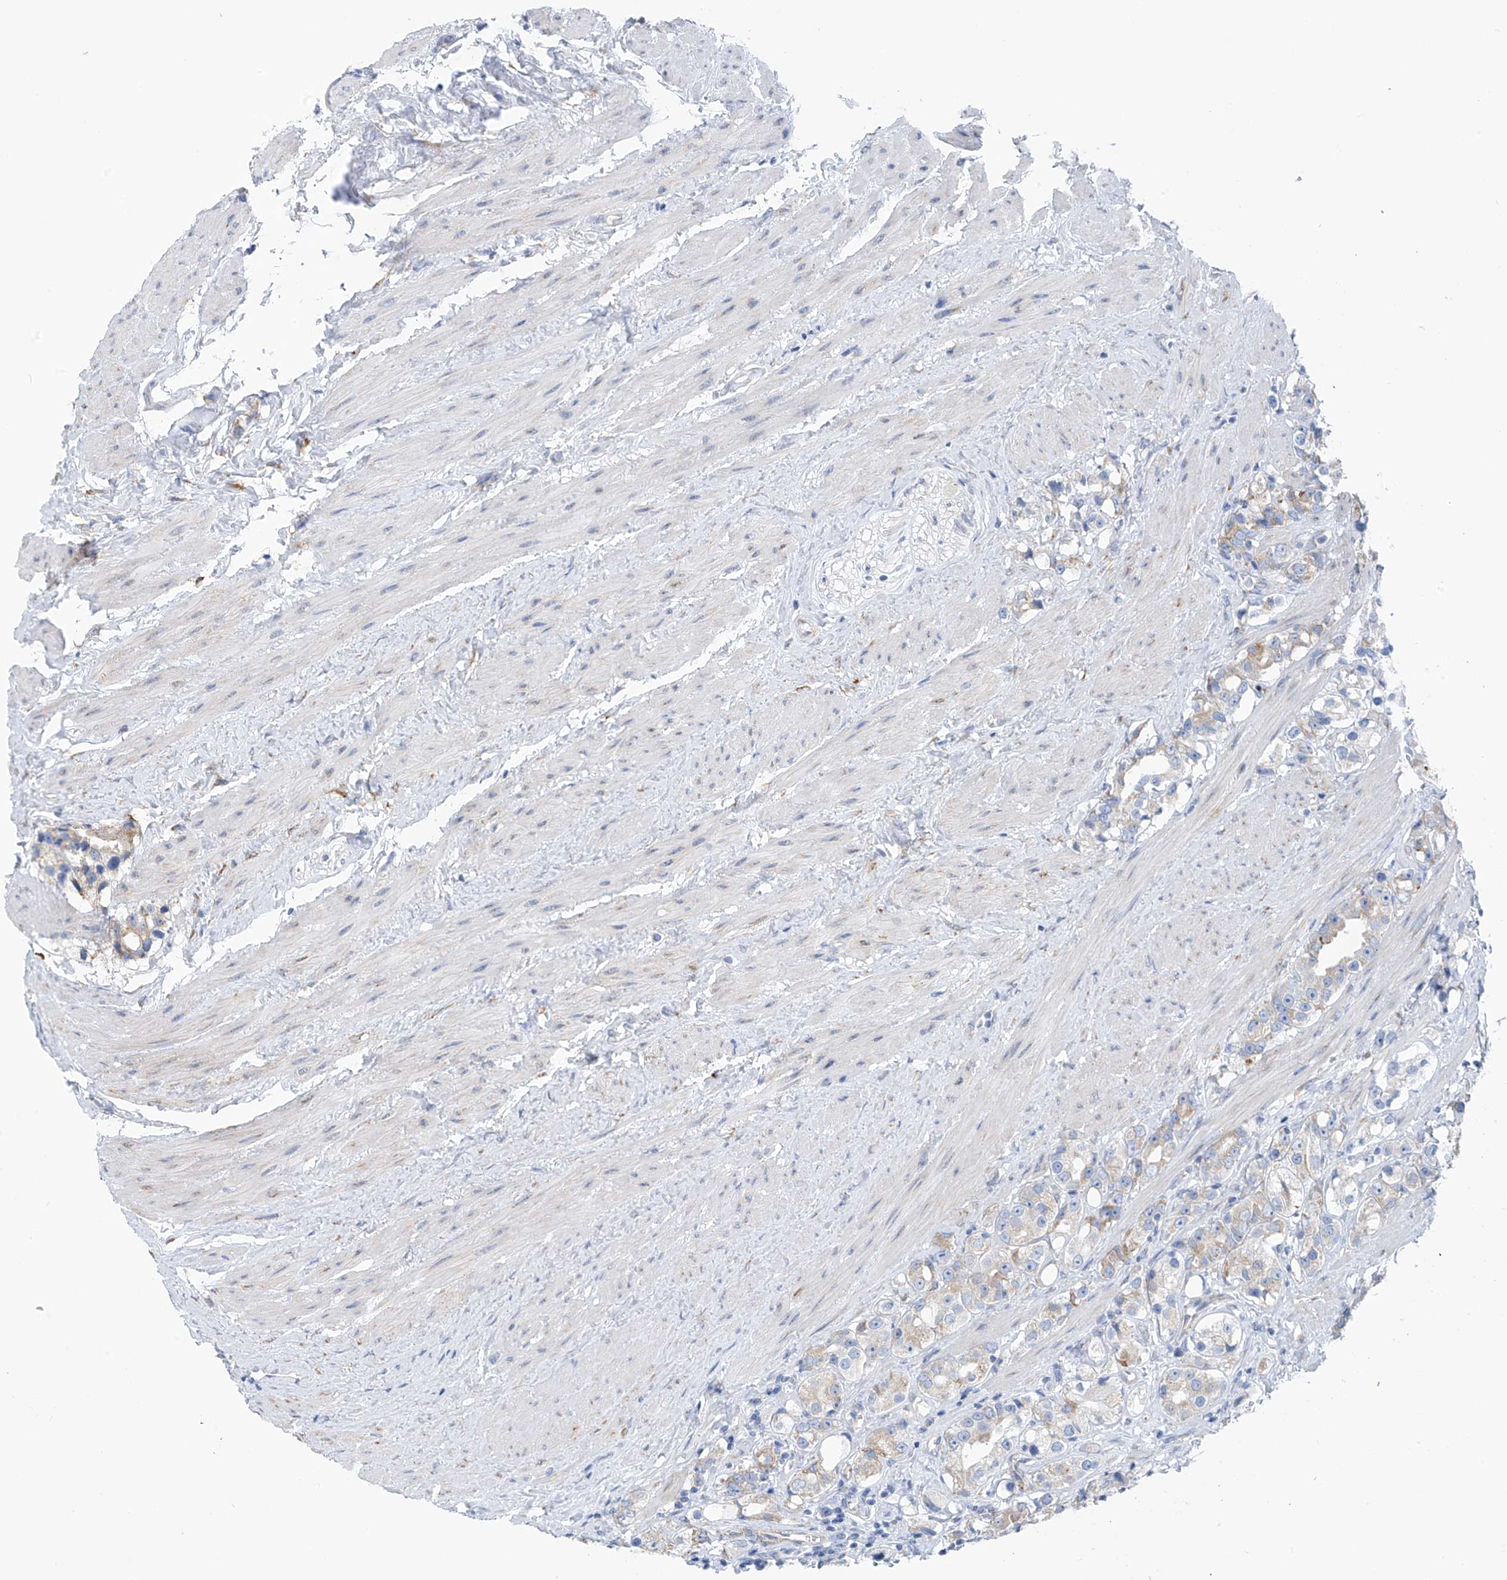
{"staining": {"intensity": "weak", "quantity": "<25%", "location": "cytoplasmic/membranous"}, "tissue": "prostate cancer", "cell_type": "Tumor cells", "image_type": "cancer", "snomed": [{"axis": "morphology", "description": "Adenocarcinoma, NOS"}, {"axis": "topography", "description": "Prostate"}], "caption": "Adenocarcinoma (prostate) stained for a protein using immunohistochemistry displays no positivity tumor cells.", "gene": "RCN2", "patient": {"sex": "male", "age": 79}}